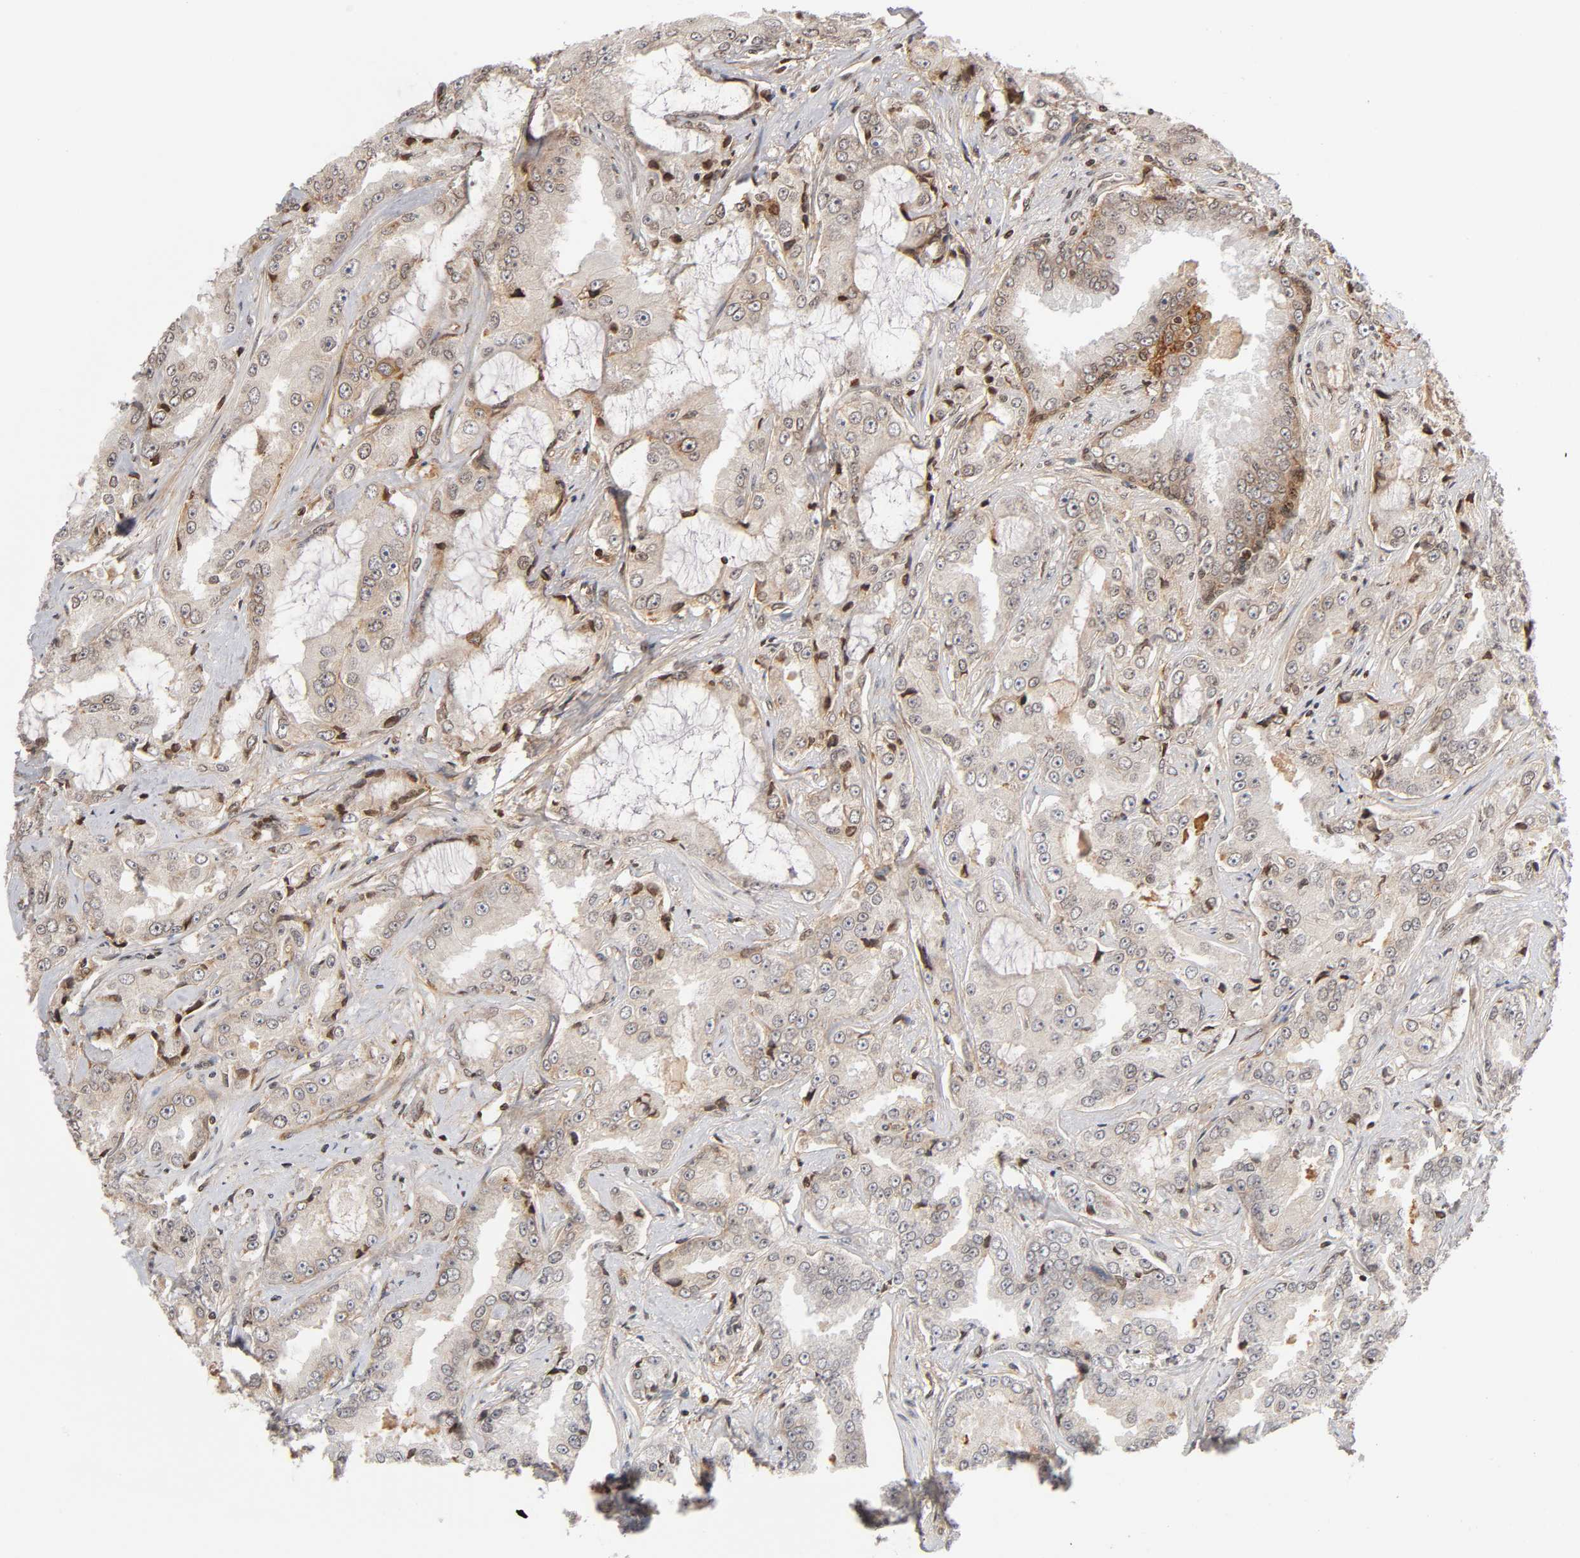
{"staining": {"intensity": "weak", "quantity": "<25%", "location": "cytoplasmic/membranous"}, "tissue": "prostate cancer", "cell_type": "Tumor cells", "image_type": "cancer", "snomed": [{"axis": "morphology", "description": "Adenocarcinoma, High grade"}, {"axis": "topography", "description": "Prostate"}], "caption": "Immunohistochemical staining of high-grade adenocarcinoma (prostate) displays no significant expression in tumor cells.", "gene": "ITGAV", "patient": {"sex": "male", "age": 73}}